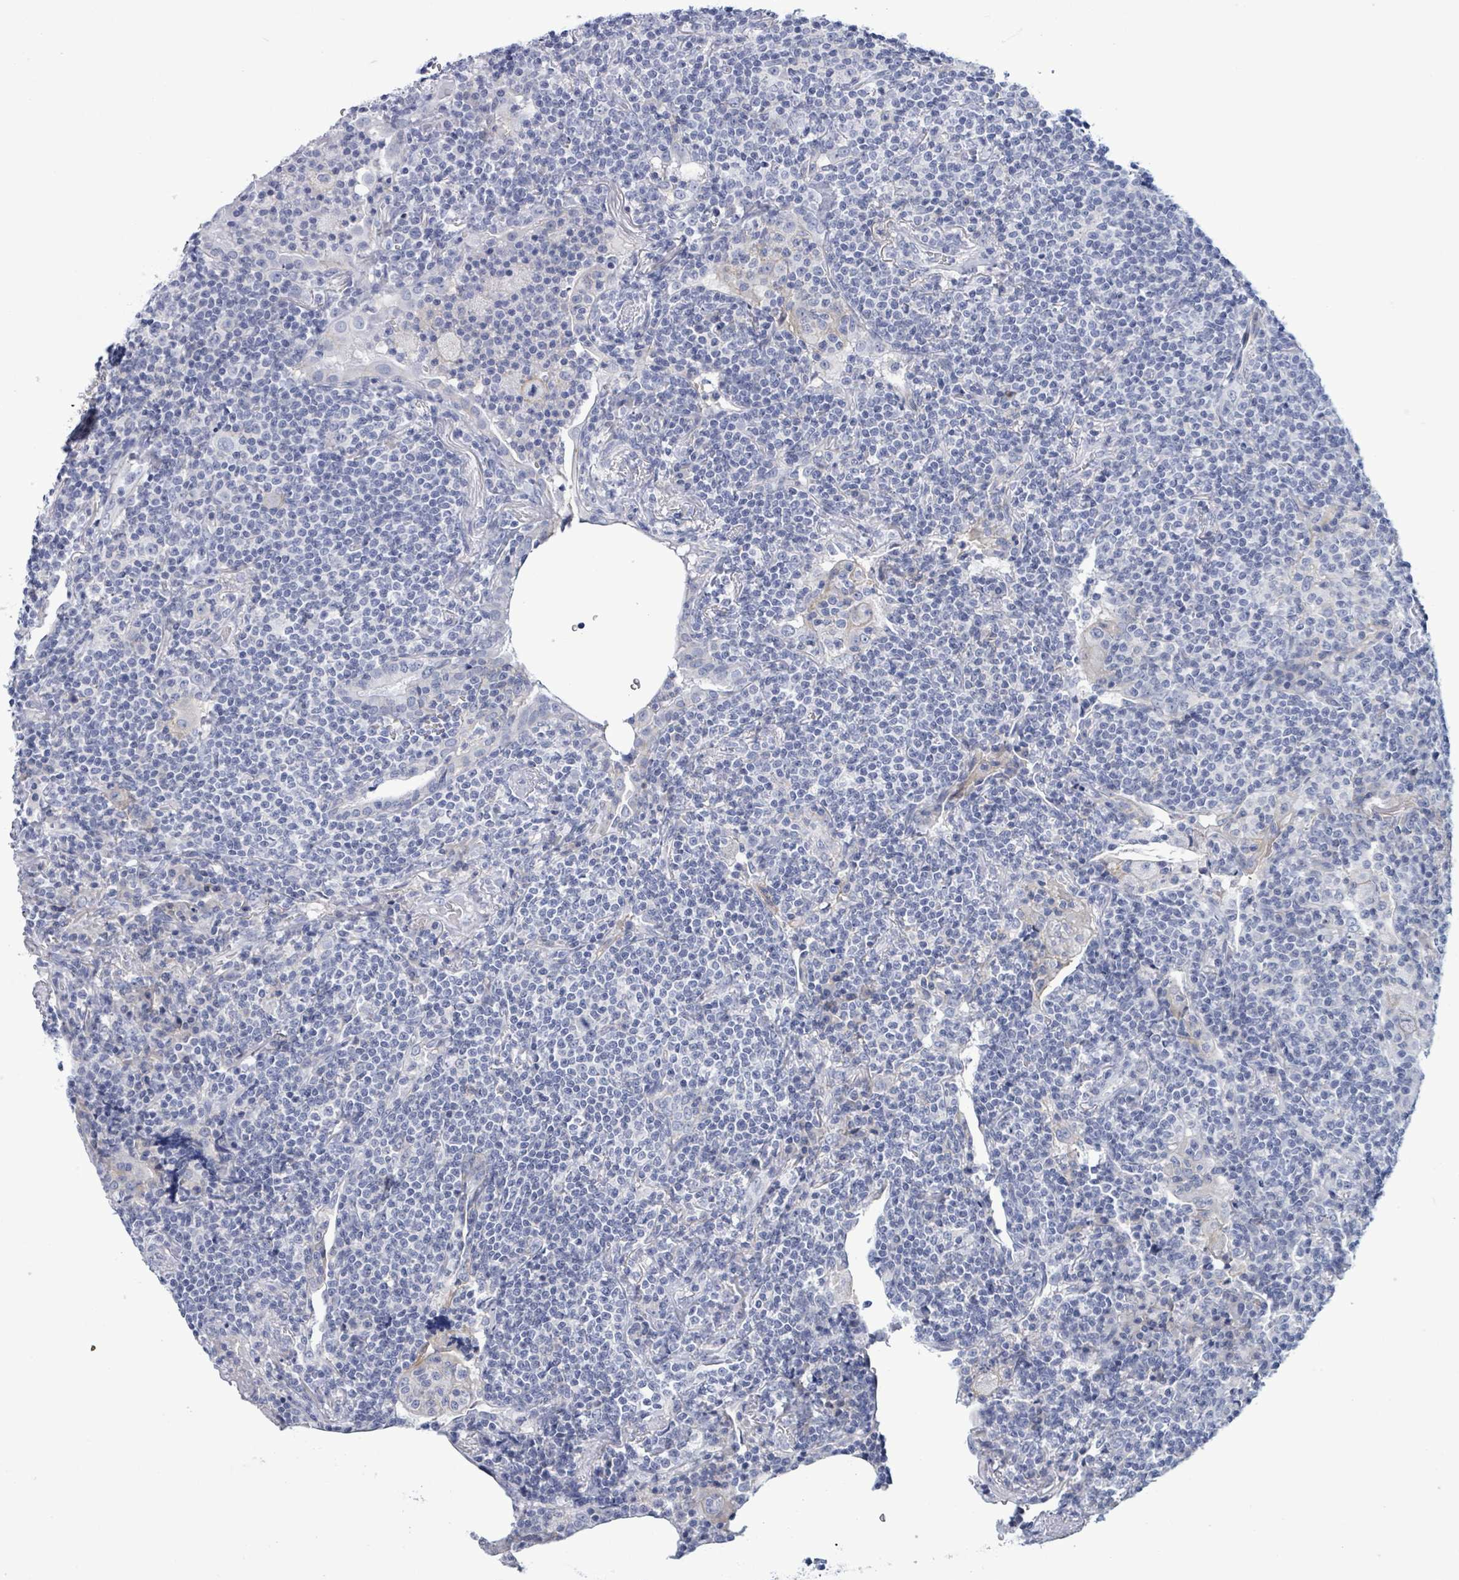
{"staining": {"intensity": "negative", "quantity": "none", "location": "none"}, "tissue": "lymphoma", "cell_type": "Tumor cells", "image_type": "cancer", "snomed": [{"axis": "morphology", "description": "Malignant lymphoma, non-Hodgkin's type, Low grade"}, {"axis": "topography", "description": "Lung"}], "caption": "Tumor cells are negative for brown protein staining in lymphoma.", "gene": "BSG", "patient": {"sex": "female", "age": 71}}